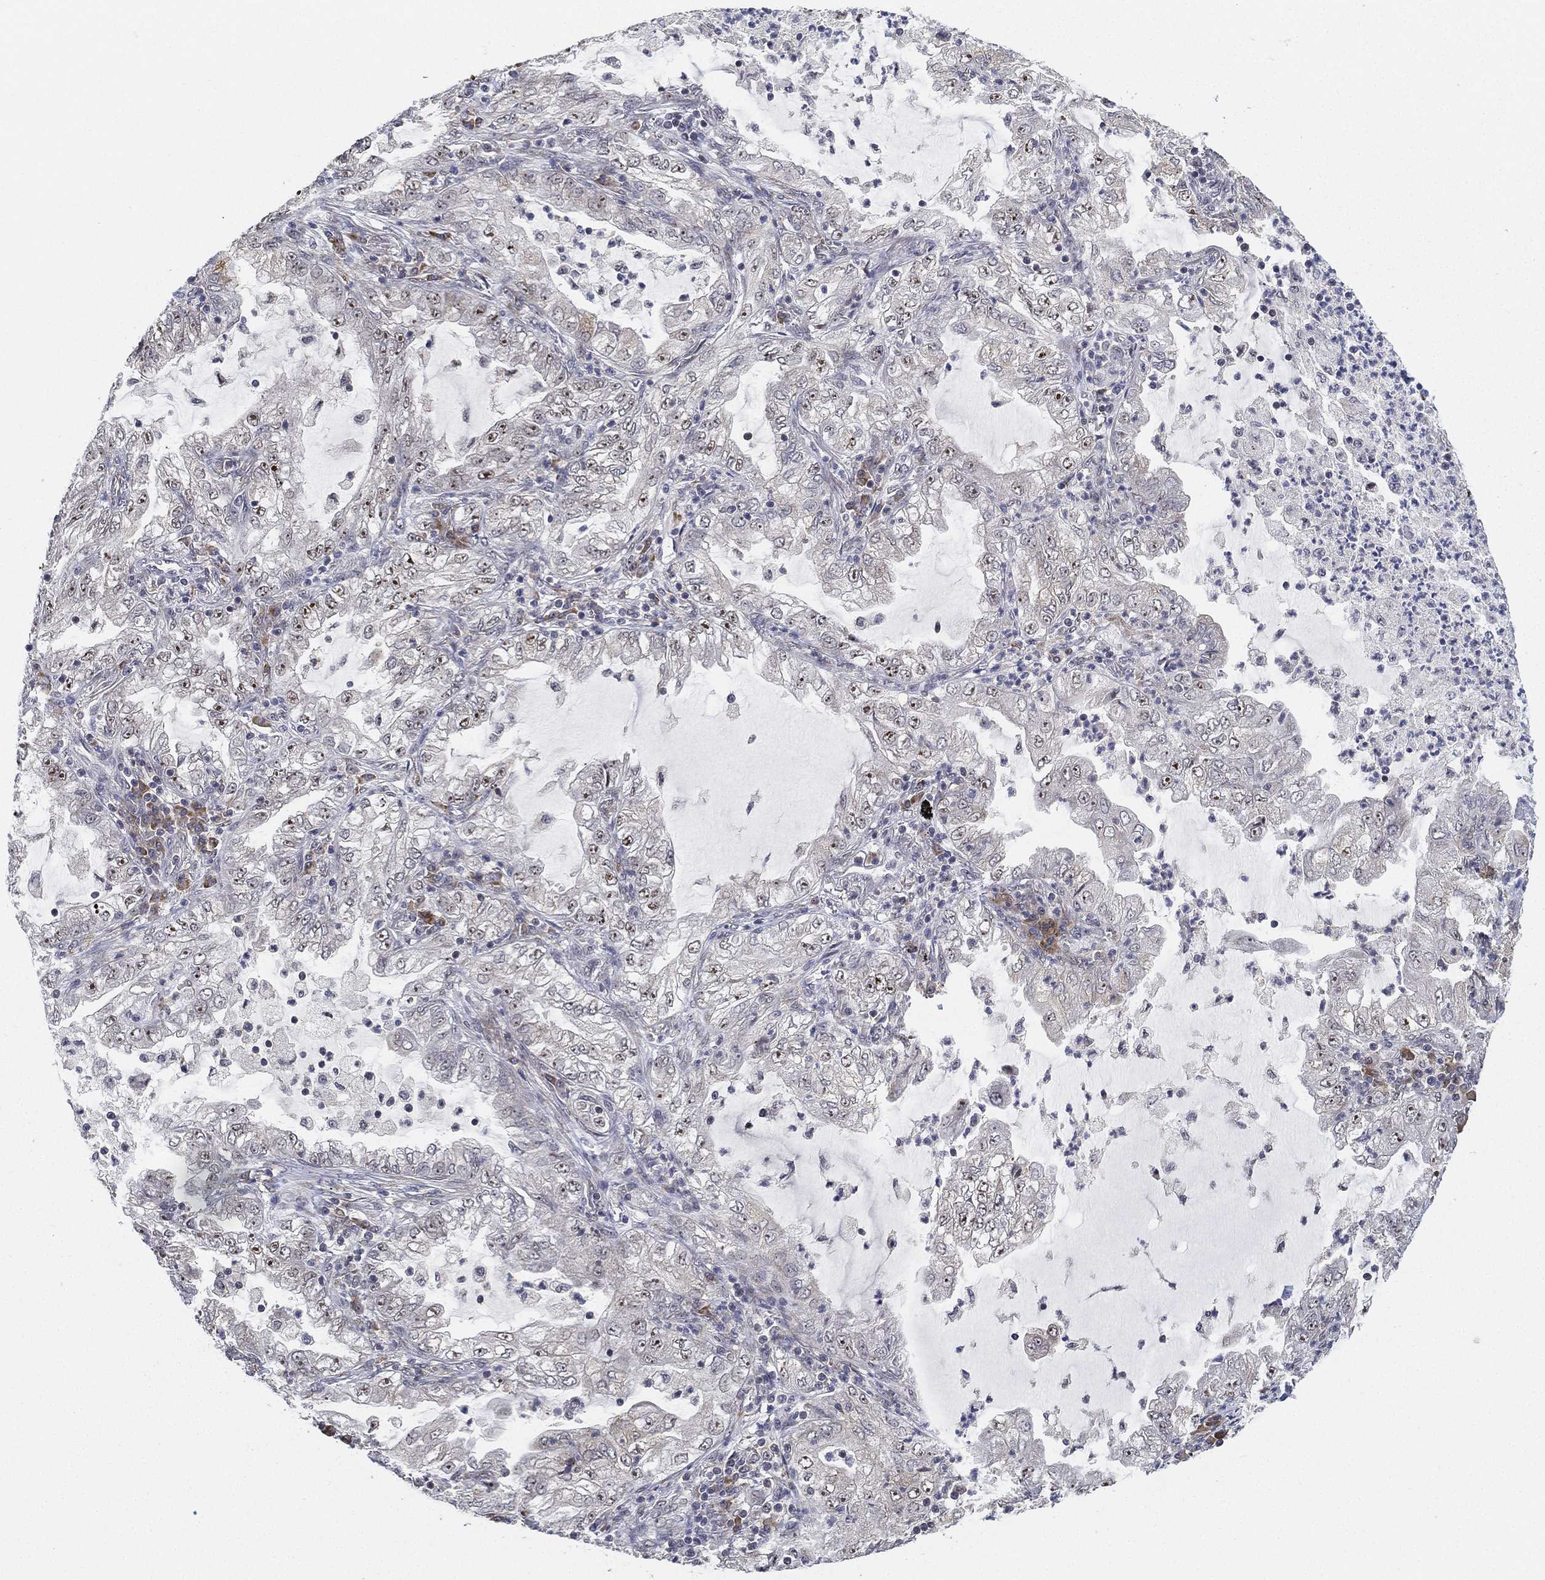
{"staining": {"intensity": "strong", "quantity": "25%-75%", "location": "nuclear"}, "tissue": "lung cancer", "cell_type": "Tumor cells", "image_type": "cancer", "snomed": [{"axis": "morphology", "description": "Adenocarcinoma, NOS"}, {"axis": "topography", "description": "Lung"}], "caption": "A high amount of strong nuclear staining is appreciated in about 25%-75% of tumor cells in lung adenocarcinoma tissue.", "gene": "PPP1R16B", "patient": {"sex": "female", "age": 73}}